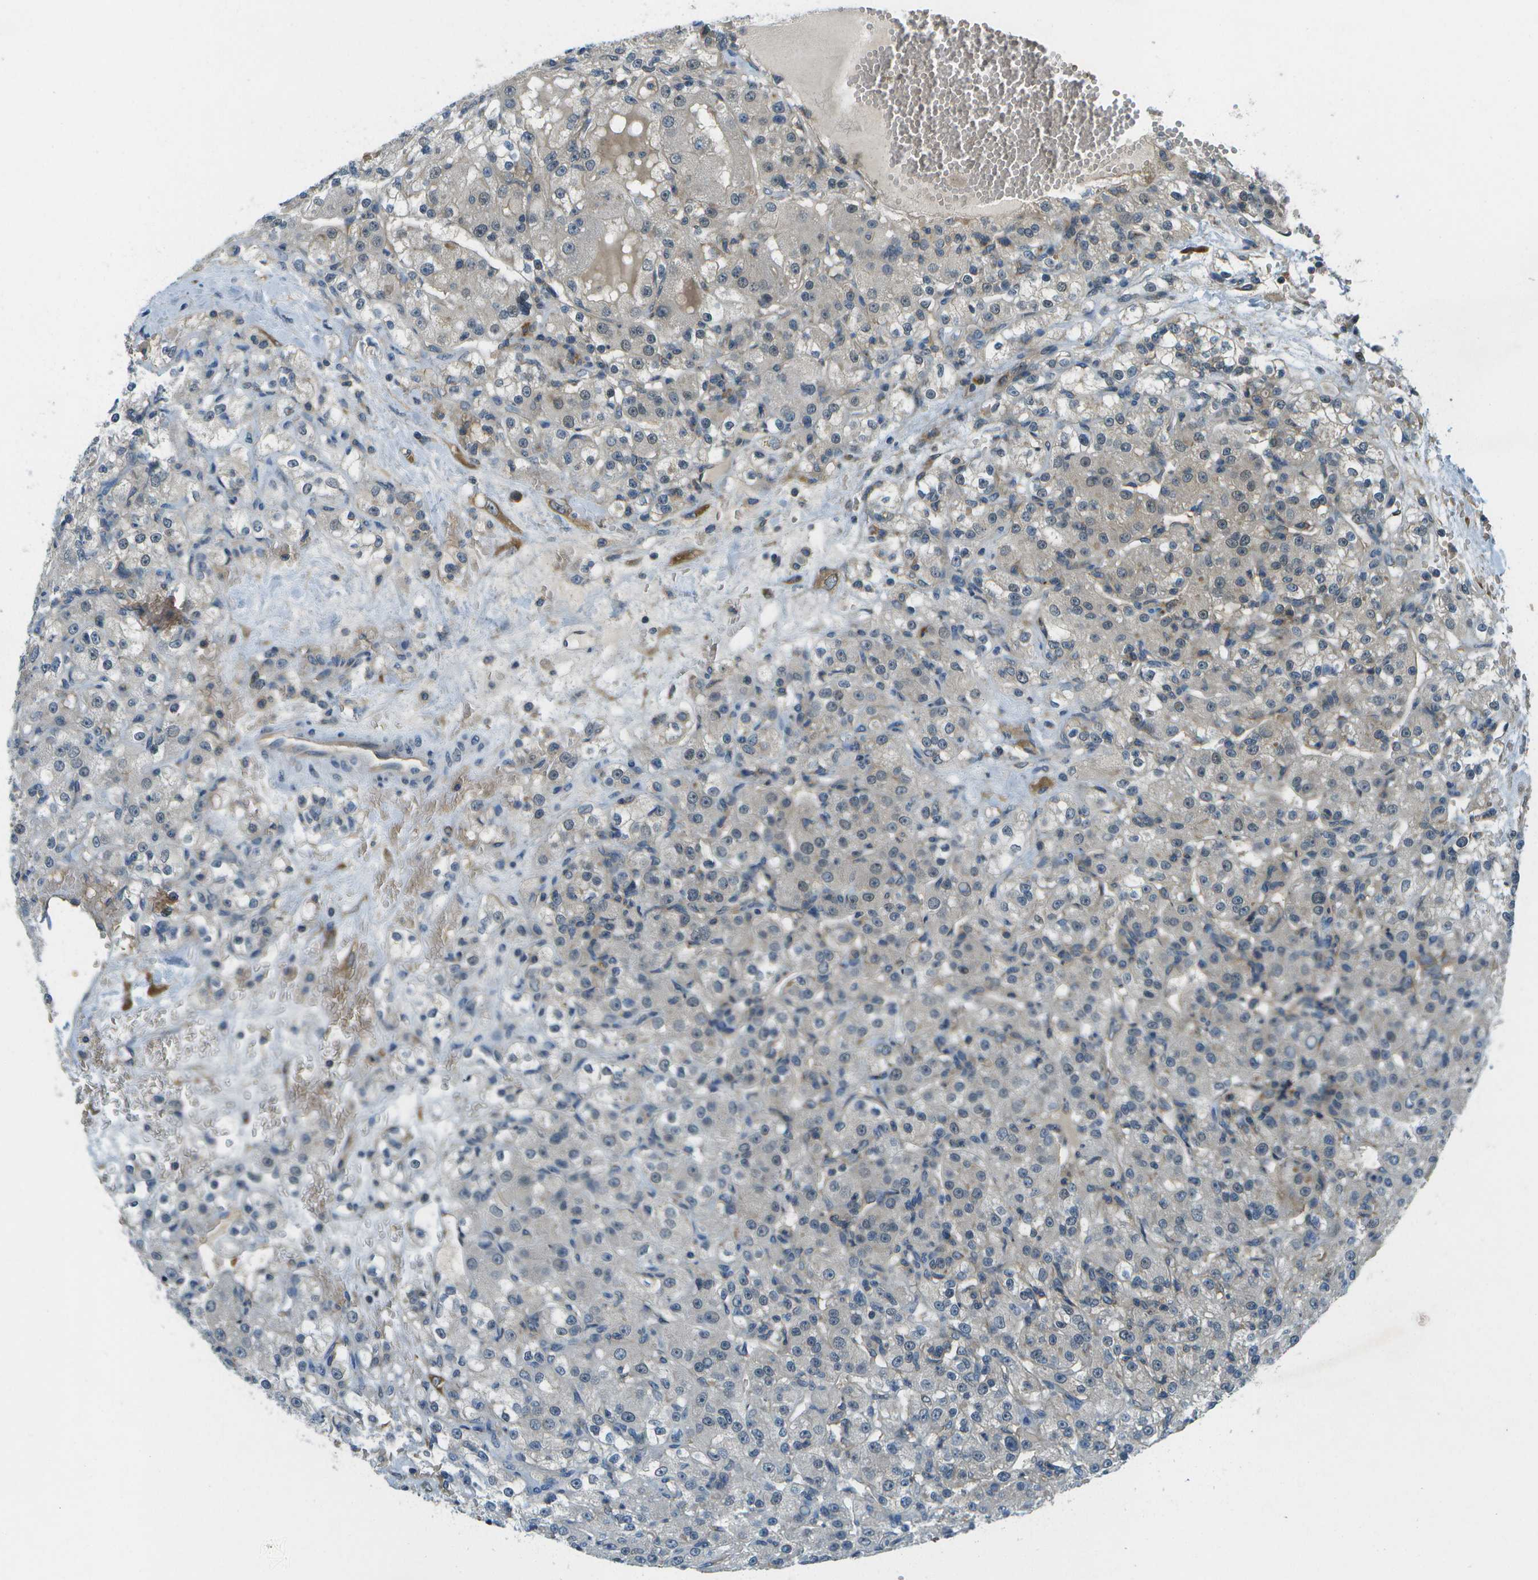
{"staining": {"intensity": "negative", "quantity": "none", "location": "none"}, "tissue": "renal cancer", "cell_type": "Tumor cells", "image_type": "cancer", "snomed": [{"axis": "morphology", "description": "Normal tissue, NOS"}, {"axis": "morphology", "description": "Adenocarcinoma, NOS"}, {"axis": "topography", "description": "Kidney"}], "caption": "Immunohistochemistry (IHC) photomicrograph of neoplastic tissue: human adenocarcinoma (renal) stained with DAB (3,3'-diaminobenzidine) exhibits no significant protein staining in tumor cells. (Brightfield microscopy of DAB immunohistochemistry (IHC) at high magnification).", "gene": "CTIF", "patient": {"sex": "male", "age": 61}}